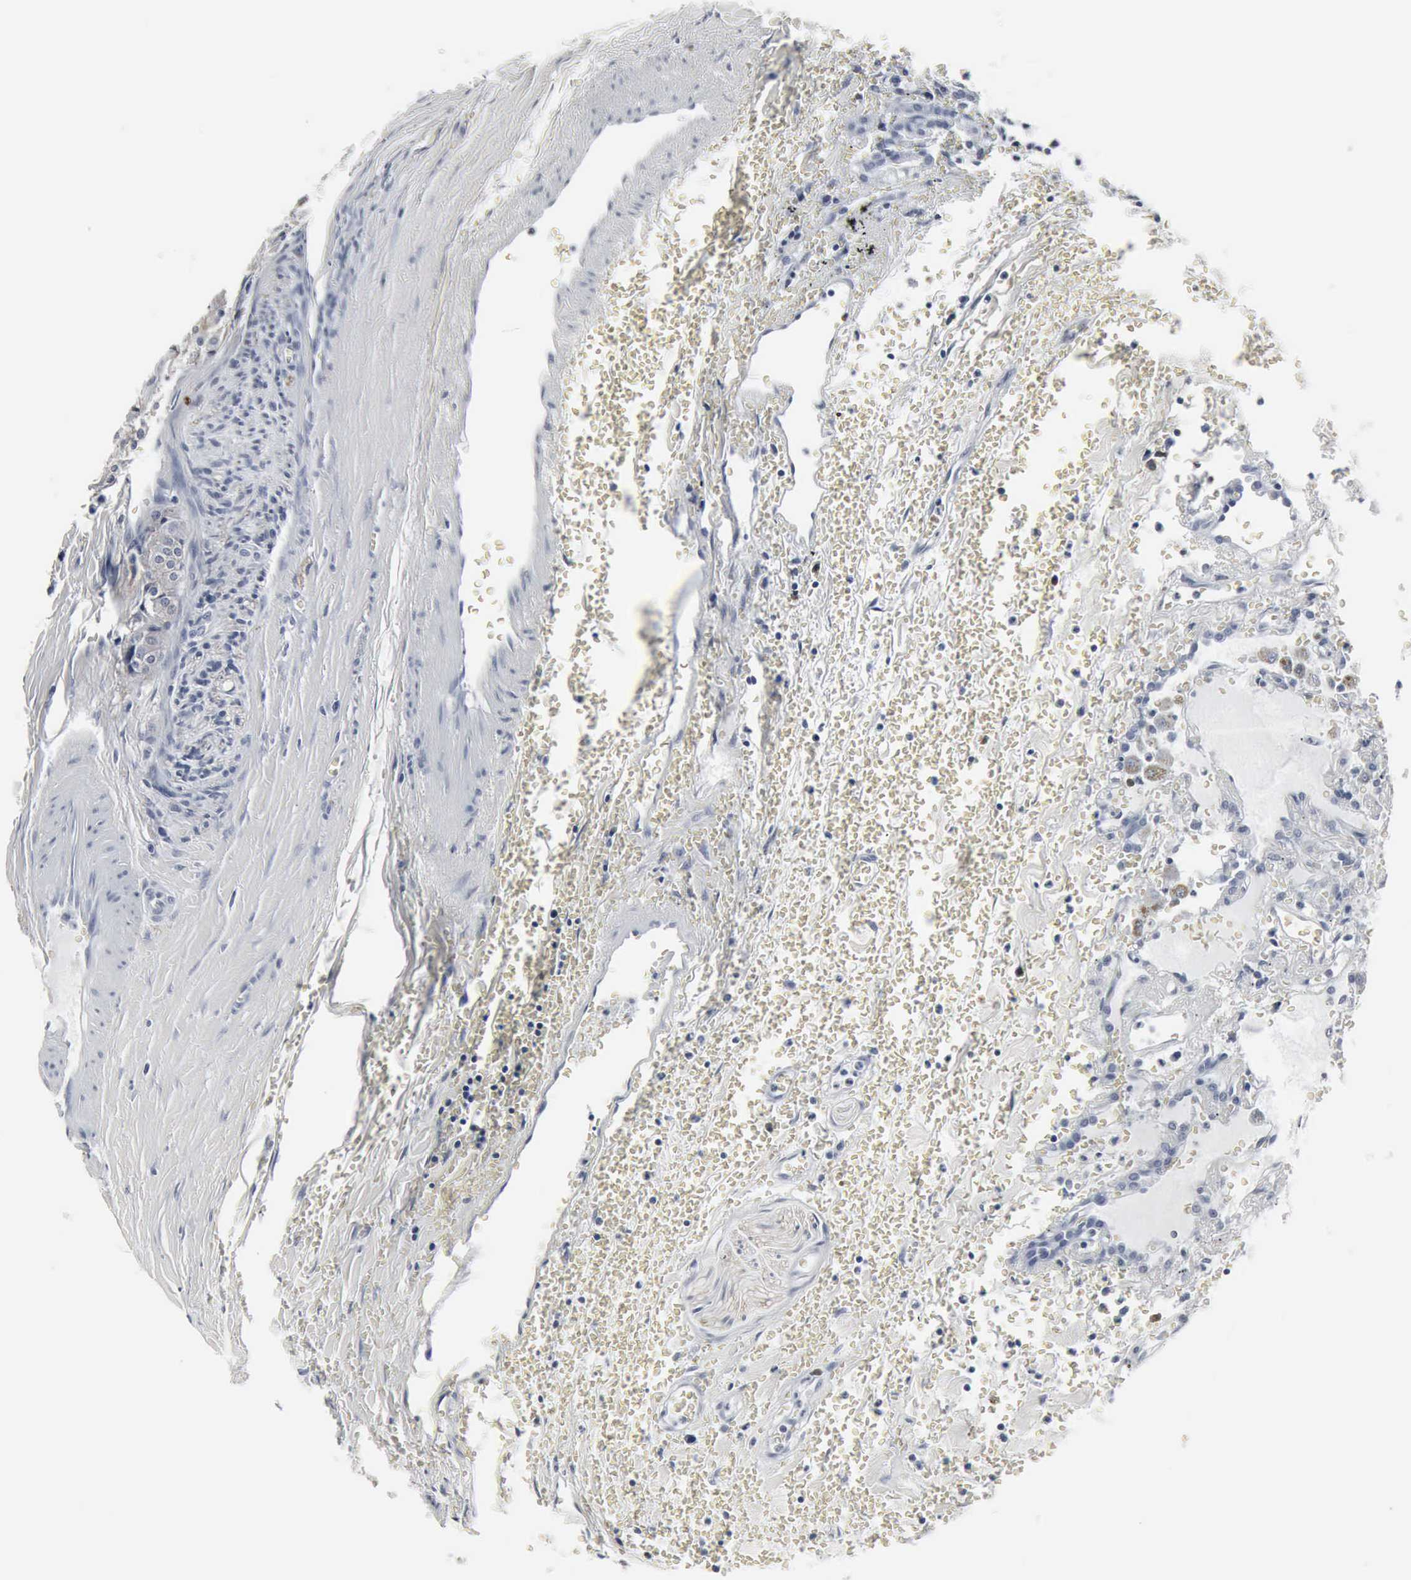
{"staining": {"intensity": "negative", "quantity": "none", "location": "none"}, "tissue": "carcinoid", "cell_type": "Tumor cells", "image_type": "cancer", "snomed": [{"axis": "morphology", "description": "Carcinoid, malignant, NOS"}, {"axis": "topography", "description": "Bronchus"}], "caption": "Immunohistochemical staining of human malignant carcinoid demonstrates no significant positivity in tumor cells. (Brightfield microscopy of DAB IHC at high magnification).", "gene": "SNAP25", "patient": {"sex": "male", "age": 55}}